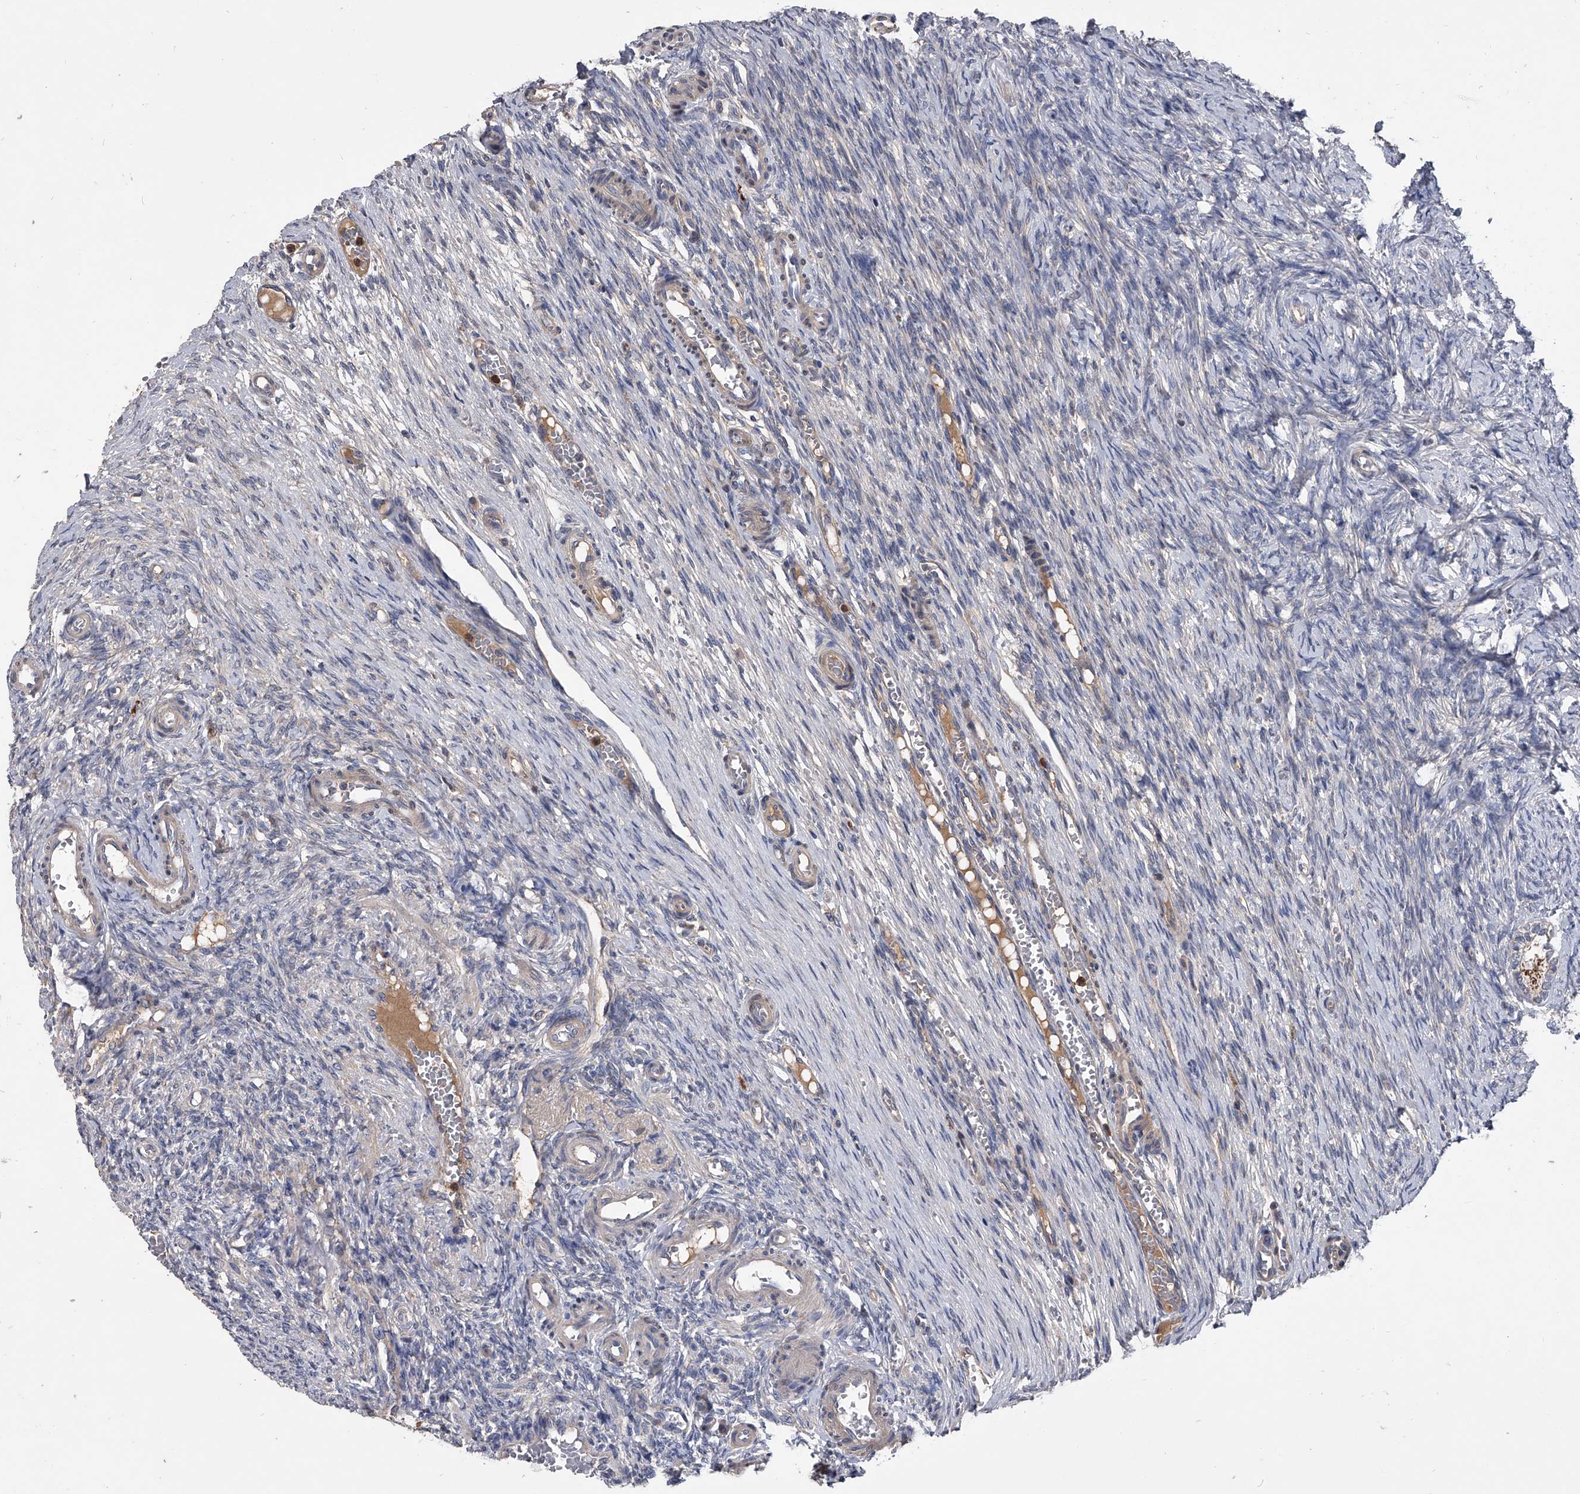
{"staining": {"intensity": "negative", "quantity": "none", "location": "none"}, "tissue": "ovary", "cell_type": "Ovarian stroma cells", "image_type": "normal", "snomed": [{"axis": "morphology", "description": "Adenocarcinoma, NOS"}, {"axis": "topography", "description": "Endometrium"}], "caption": "Ovary was stained to show a protein in brown. There is no significant expression in ovarian stroma cells. The staining is performed using DAB (3,3'-diaminobenzidine) brown chromogen with nuclei counter-stained in using hematoxylin.", "gene": "NRP1", "patient": {"sex": "female", "age": 32}}